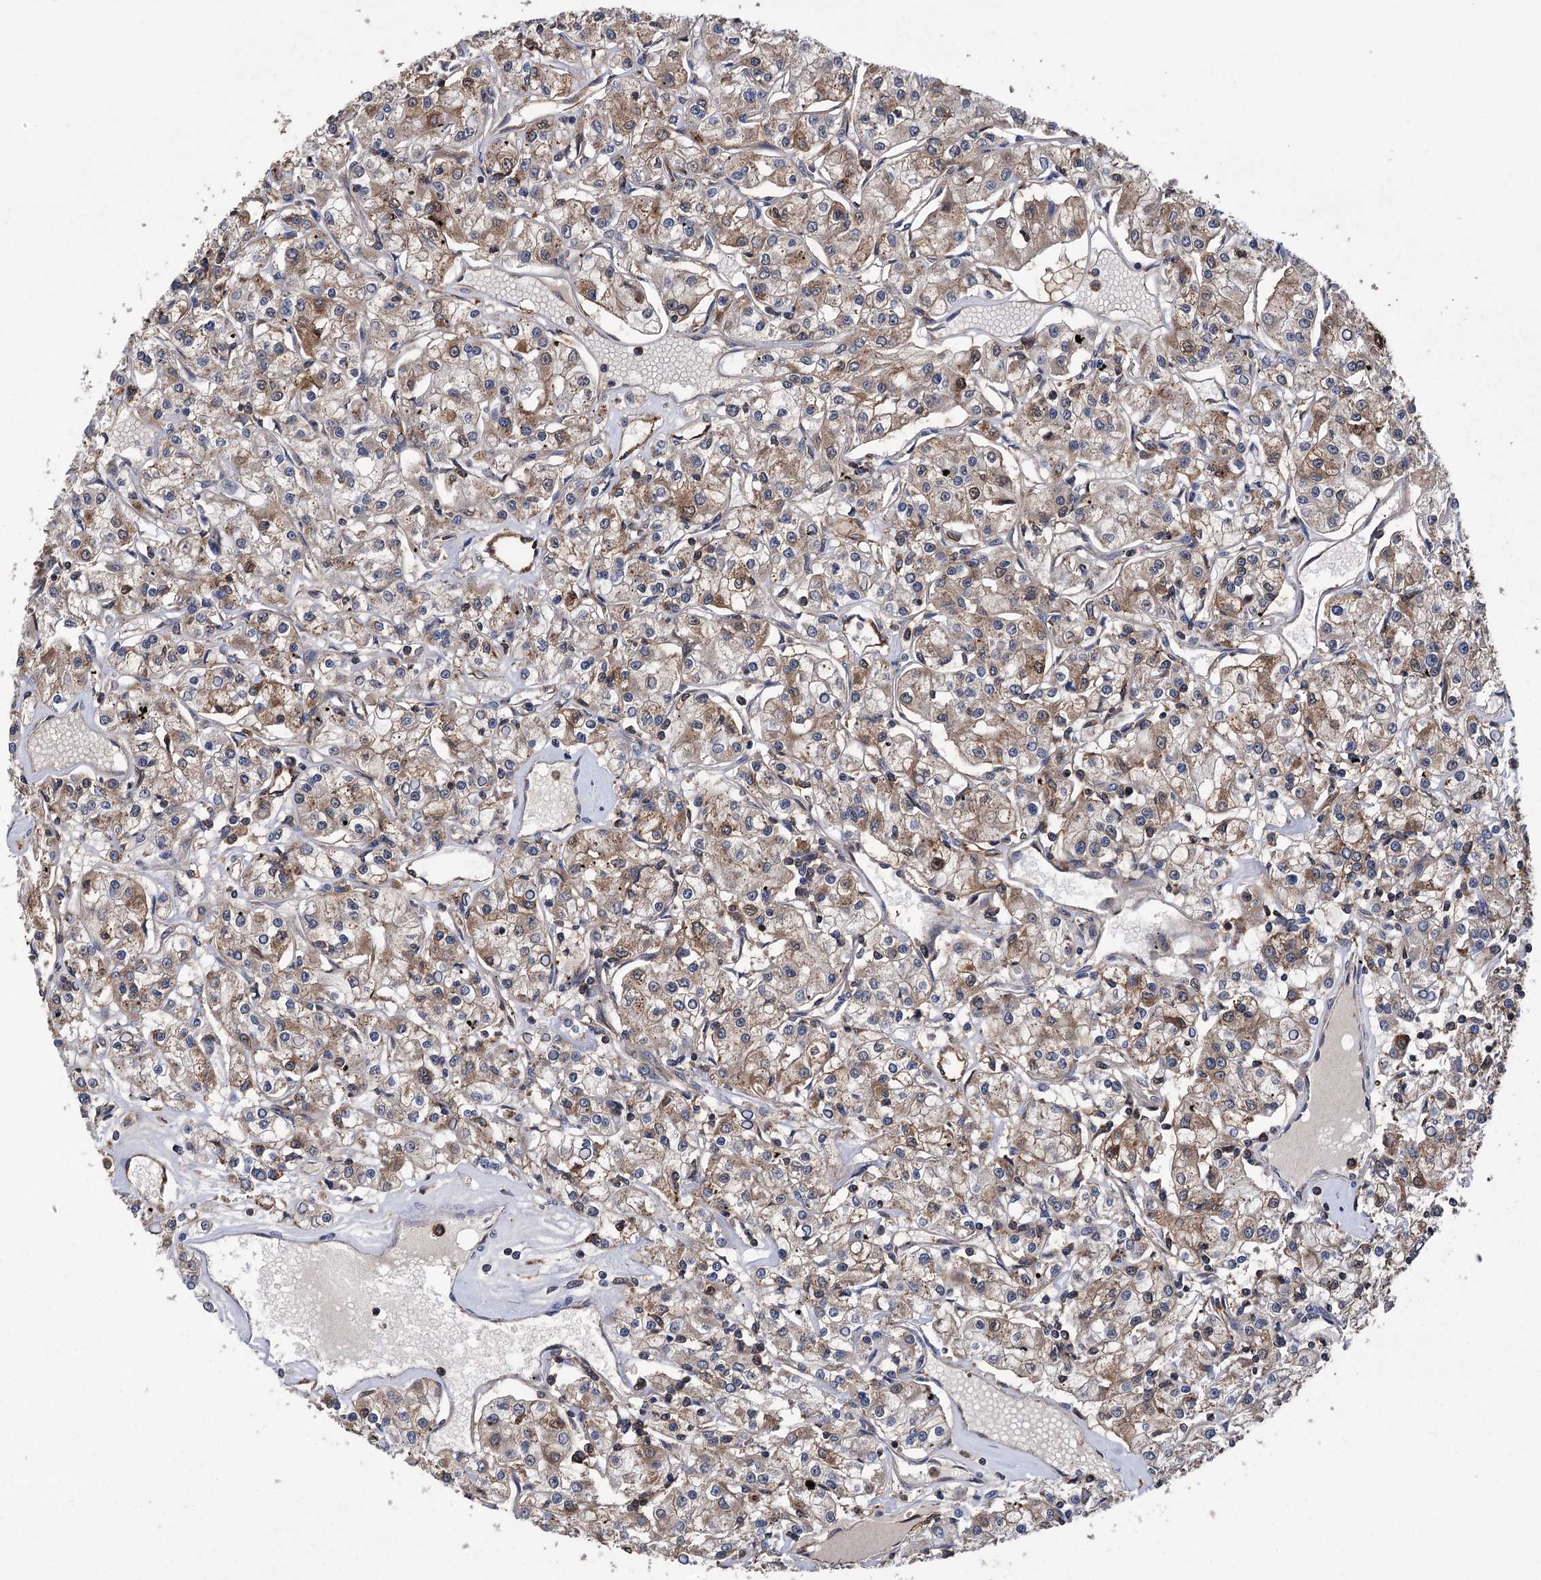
{"staining": {"intensity": "weak", "quantity": "<25%", "location": "cytoplasmic/membranous"}, "tissue": "renal cancer", "cell_type": "Tumor cells", "image_type": "cancer", "snomed": [{"axis": "morphology", "description": "Adenocarcinoma, NOS"}, {"axis": "topography", "description": "Kidney"}], "caption": "Immunohistochemistry of human renal cancer exhibits no expression in tumor cells.", "gene": "DPP3", "patient": {"sex": "female", "age": 59}}